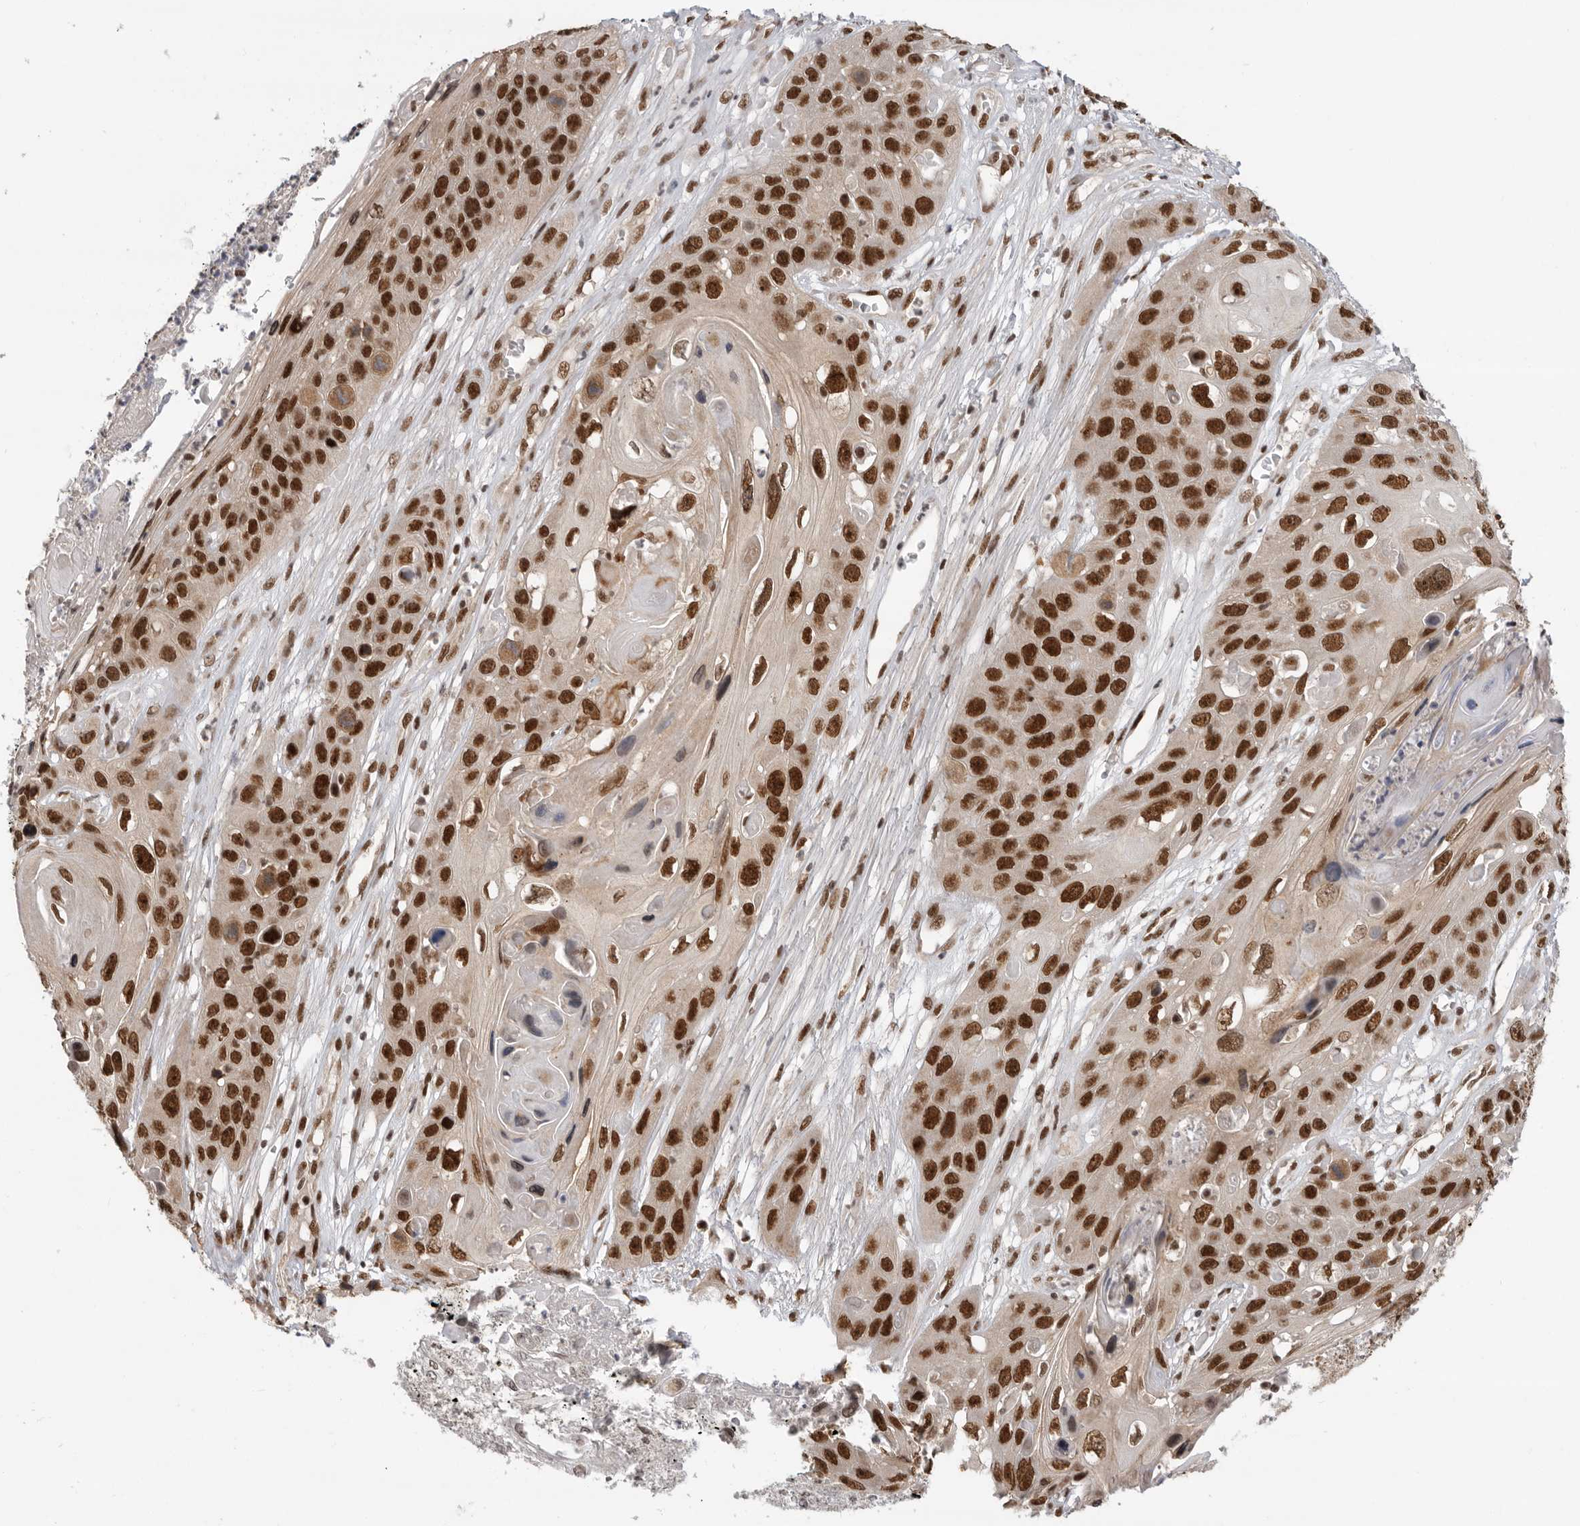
{"staining": {"intensity": "strong", "quantity": ">75%", "location": "nuclear"}, "tissue": "skin cancer", "cell_type": "Tumor cells", "image_type": "cancer", "snomed": [{"axis": "morphology", "description": "Squamous cell carcinoma, NOS"}, {"axis": "topography", "description": "Skin"}], "caption": "Tumor cells show high levels of strong nuclear positivity in about >75% of cells in skin cancer.", "gene": "ZNF830", "patient": {"sex": "male", "age": 55}}